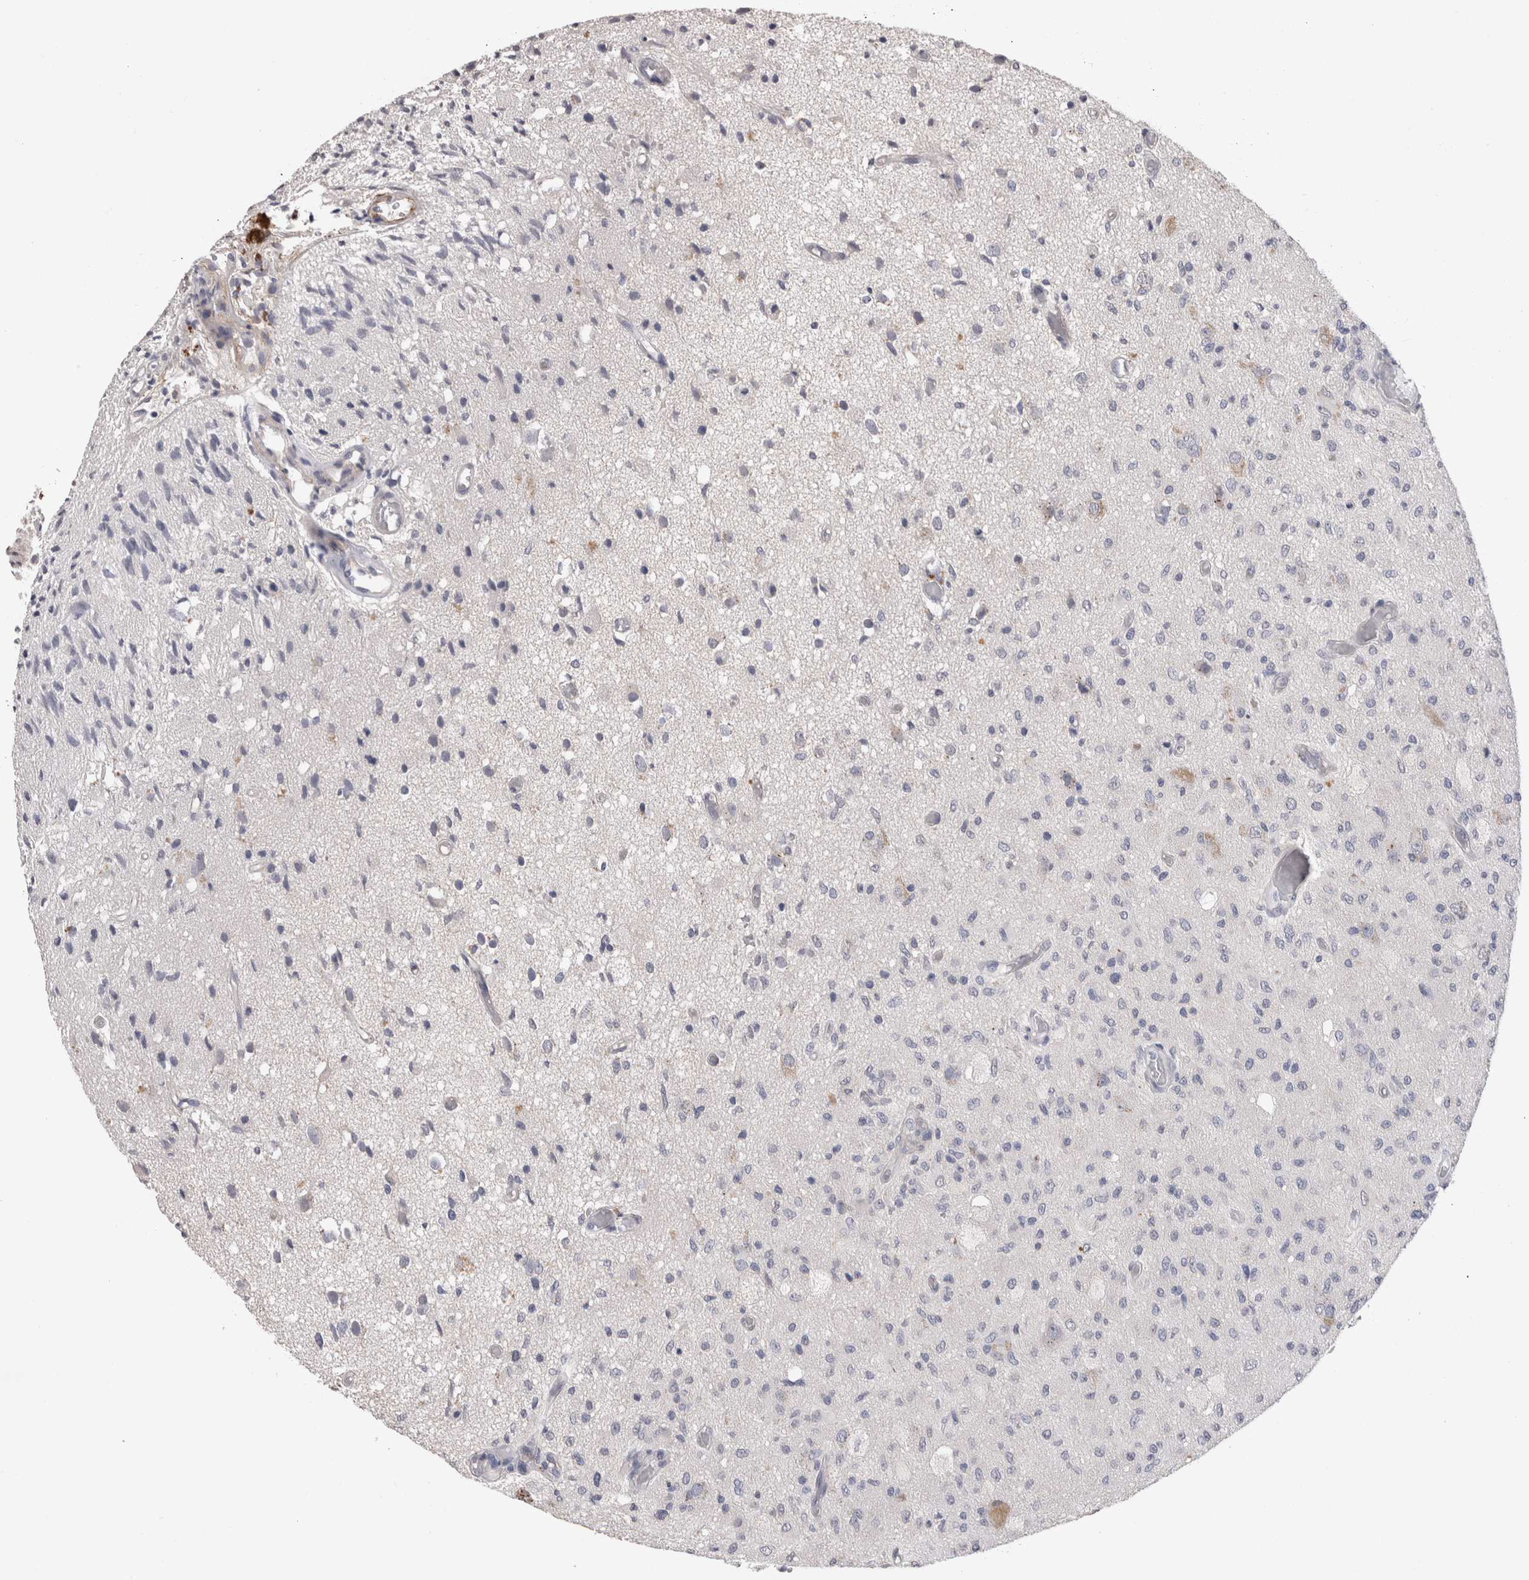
{"staining": {"intensity": "negative", "quantity": "none", "location": "none"}, "tissue": "glioma", "cell_type": "Tumor cells", "image_type": "cancer", "snomed": [{"axis": "morphology", "description": "Normal tissue, NOS"}, {"axis": "morphology", "description": "Glioma, malignant, High grade"}, {"axis": "topography", "description": "Cerebral cortex"}], "caption": "This is a micrograph of immunohistochemistry (IHC) staining of malignant glioma (high-grade), which shows no expression in tumor cells.", "gene": "CDH6", "patient": {"sex": "male", "age": 77}}